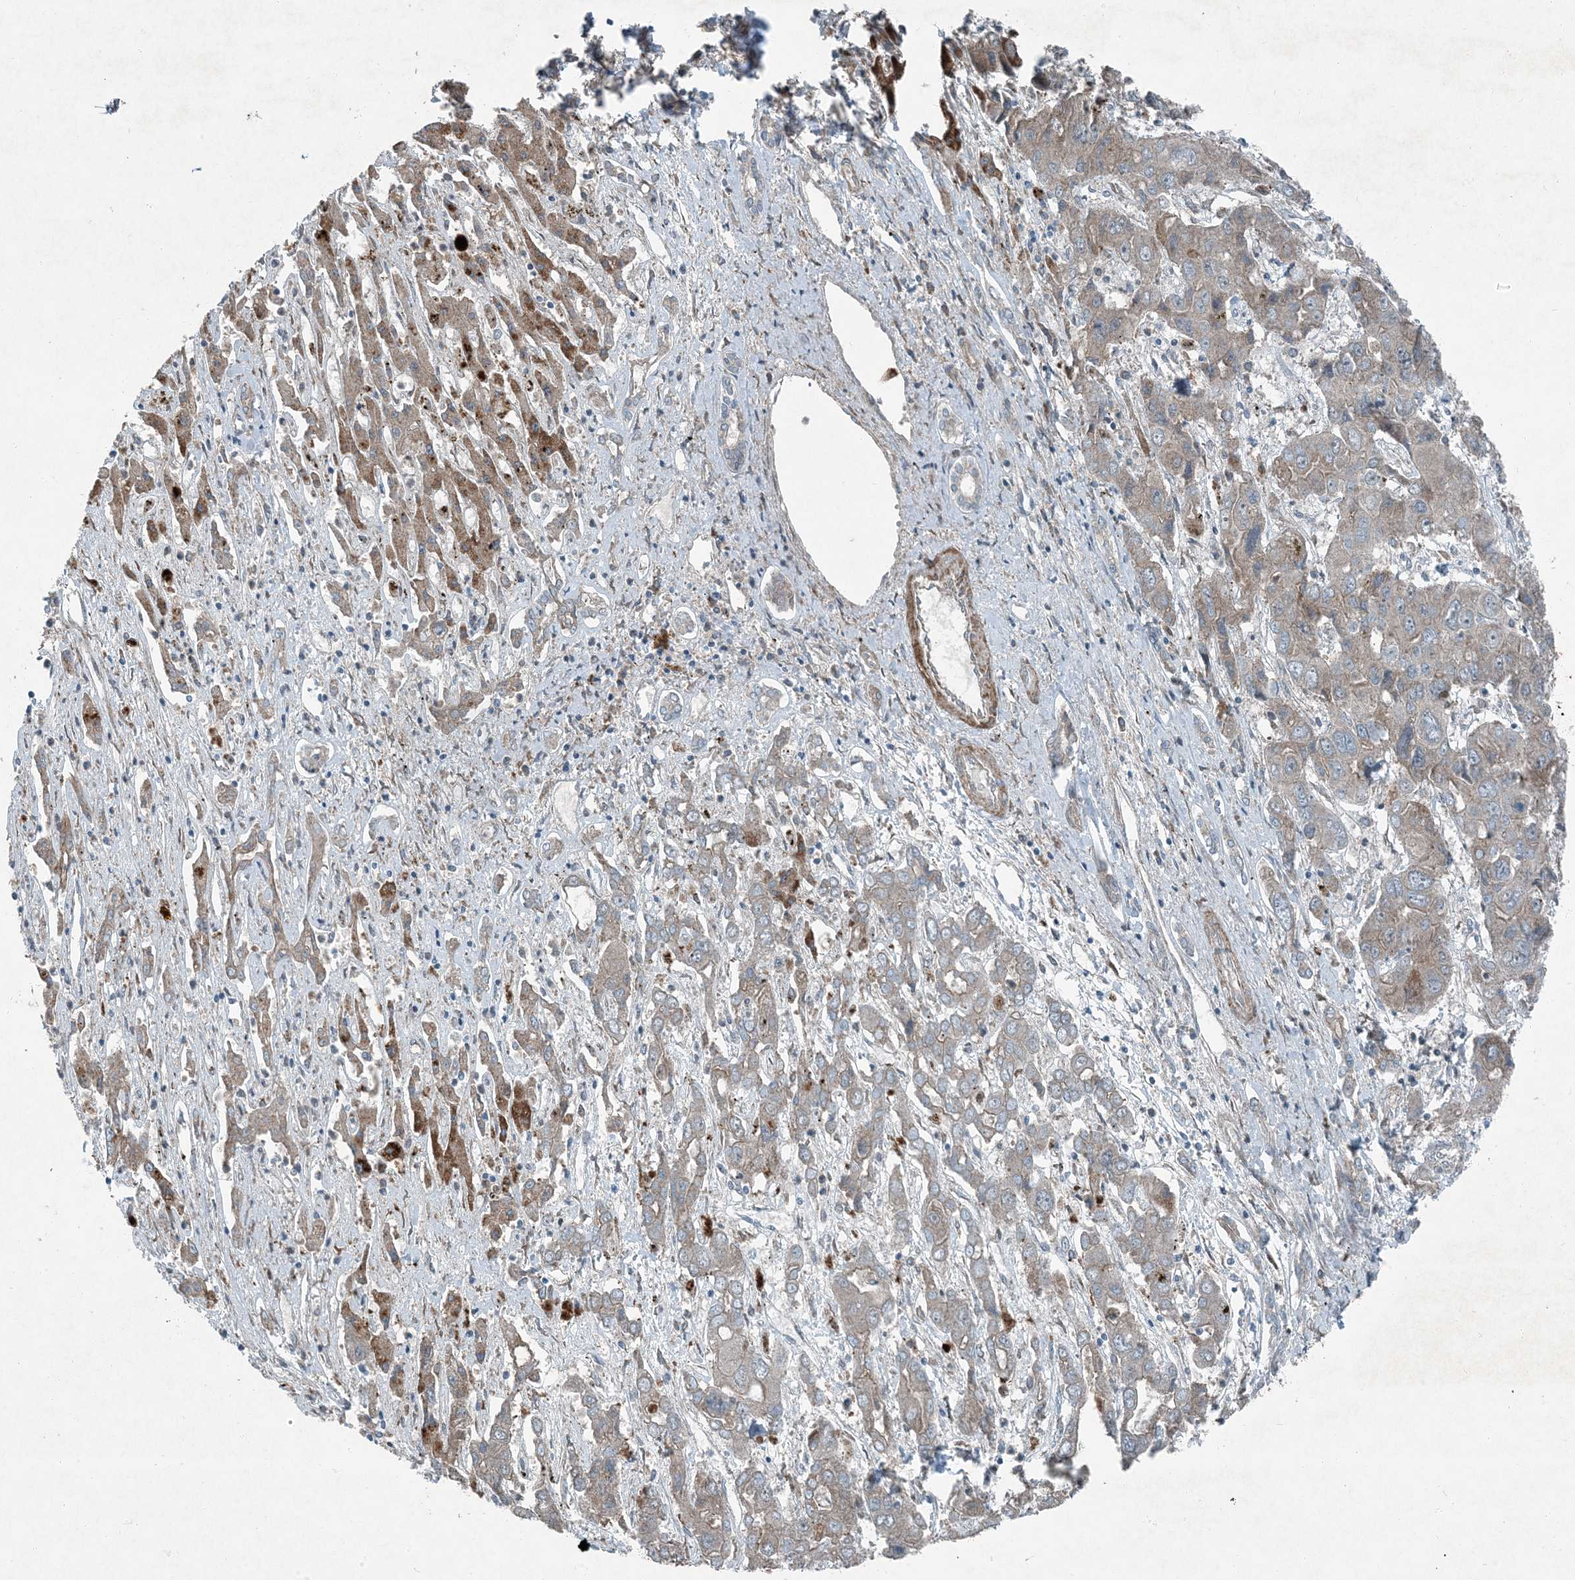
{"staining": {"intensity": "weak", "quantity": "<25%", "location": "cytoplasmic/membranous"}, "tissue": "liver cancer", "cell_type": "Tumor cells", "image_type": "cancer", "snomed": [{"axis": "morphology", "description": "Cholangiocarcinoma"}, {"axis": "topography", "description": "Liver"}], "caption": "This is a micrograph of immunohistochemistry staining of cholangiocarcinoma (liver), which shows no positivity in tumor cells.", "gene": "APOM", "patient": {"sex": "male", "age": 67}}